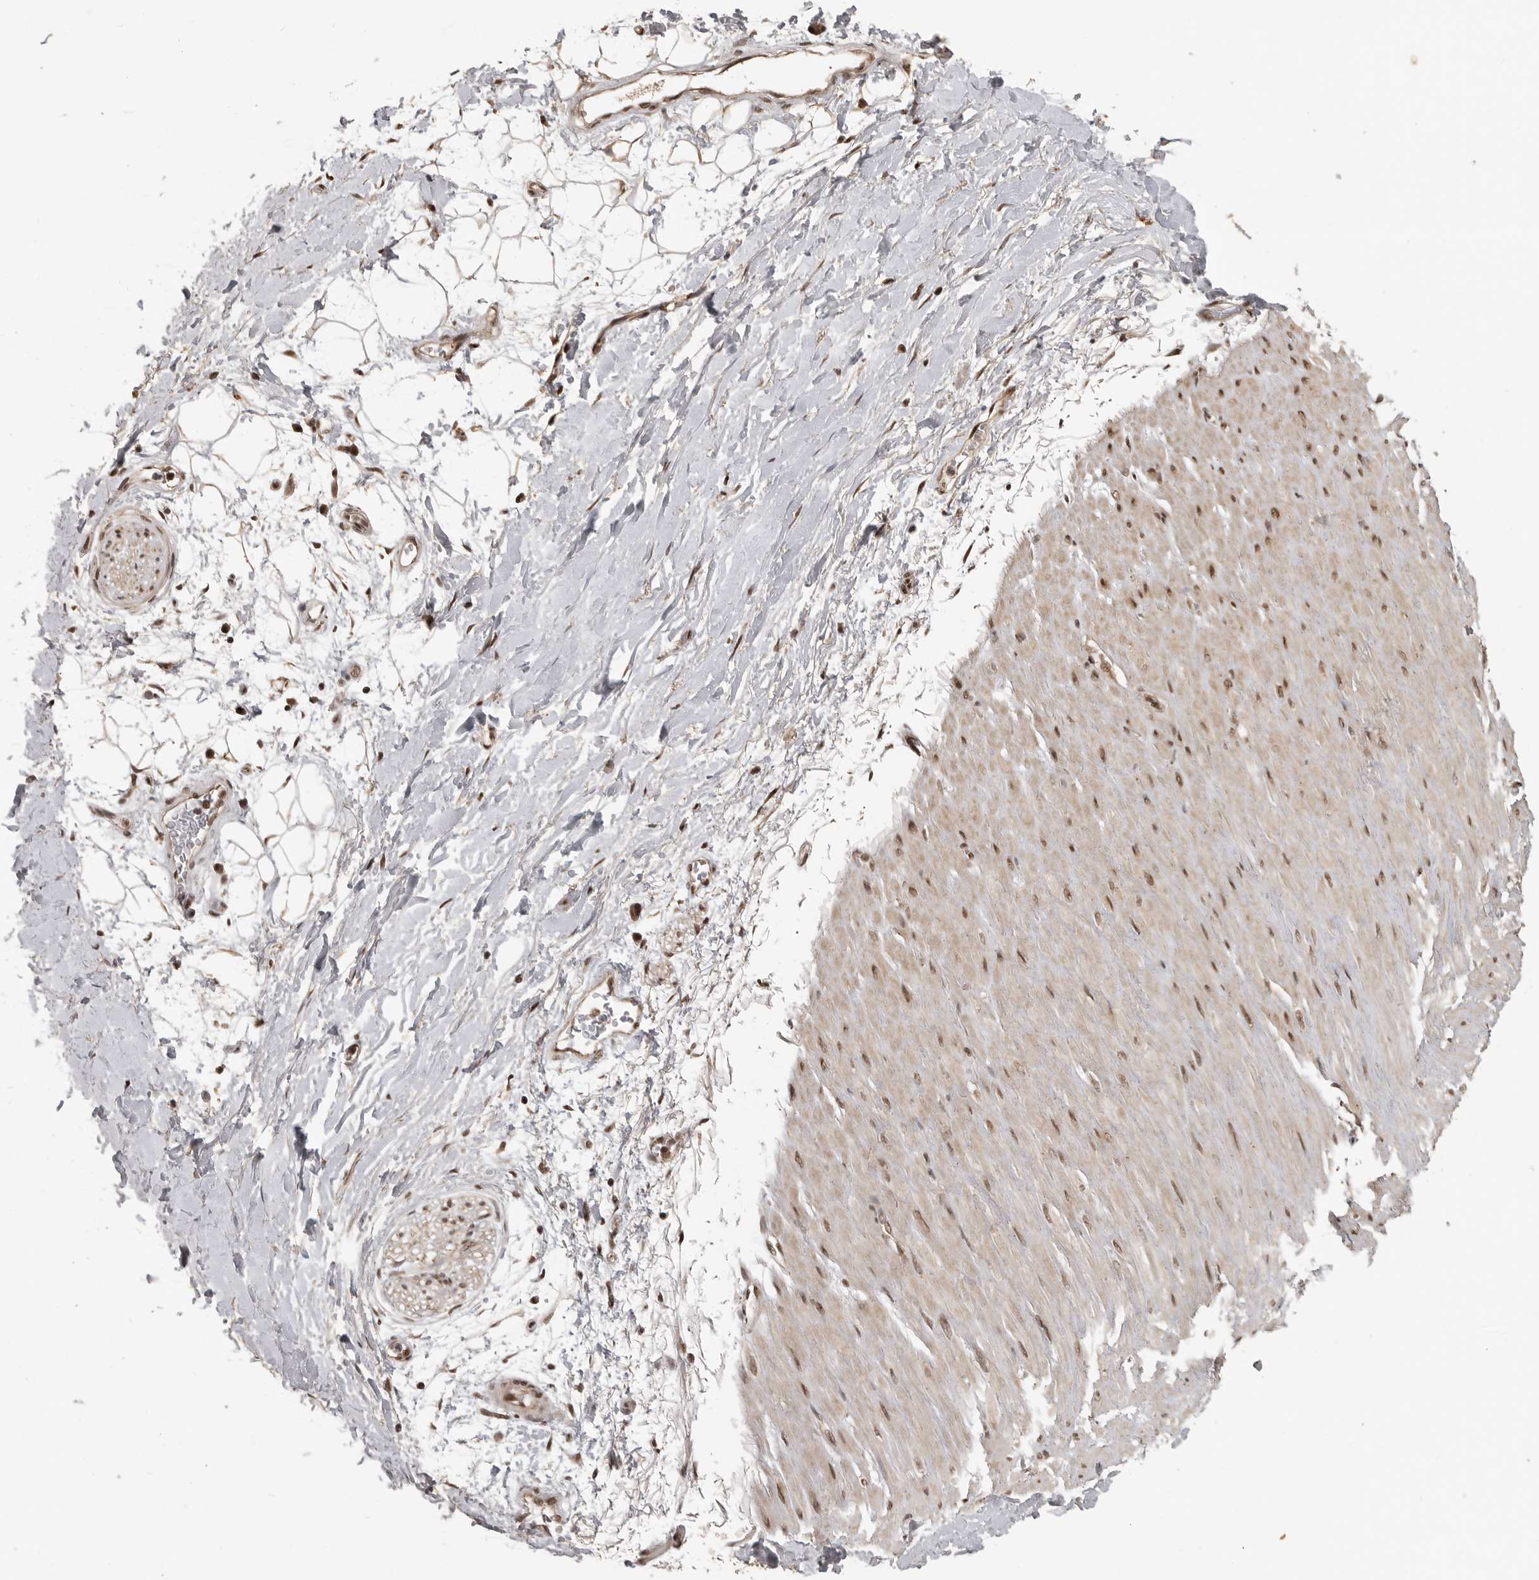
{"staining": {"intensity": "moderate", "quantity": "25%-75%", "location": "nuclear"}, "tissue": "adipose tissue", "cell_type": "Adipocytes", "image_type": "normal", "snomed": [{"axis": "morphology", "description": "Normal tissue, NOS"}, {"axis": "topography", "description": "Soft tissue"}], "caption": "Immunohistochemistry photomicrograph of benign adipose tissue stained for a protein (brown), which exhibits medium levels of moderate nuclear positivity in about 25%-75% of adipocytes.", "gene": "CBLL1", "patient": {"sex": "male", "age": 72}}